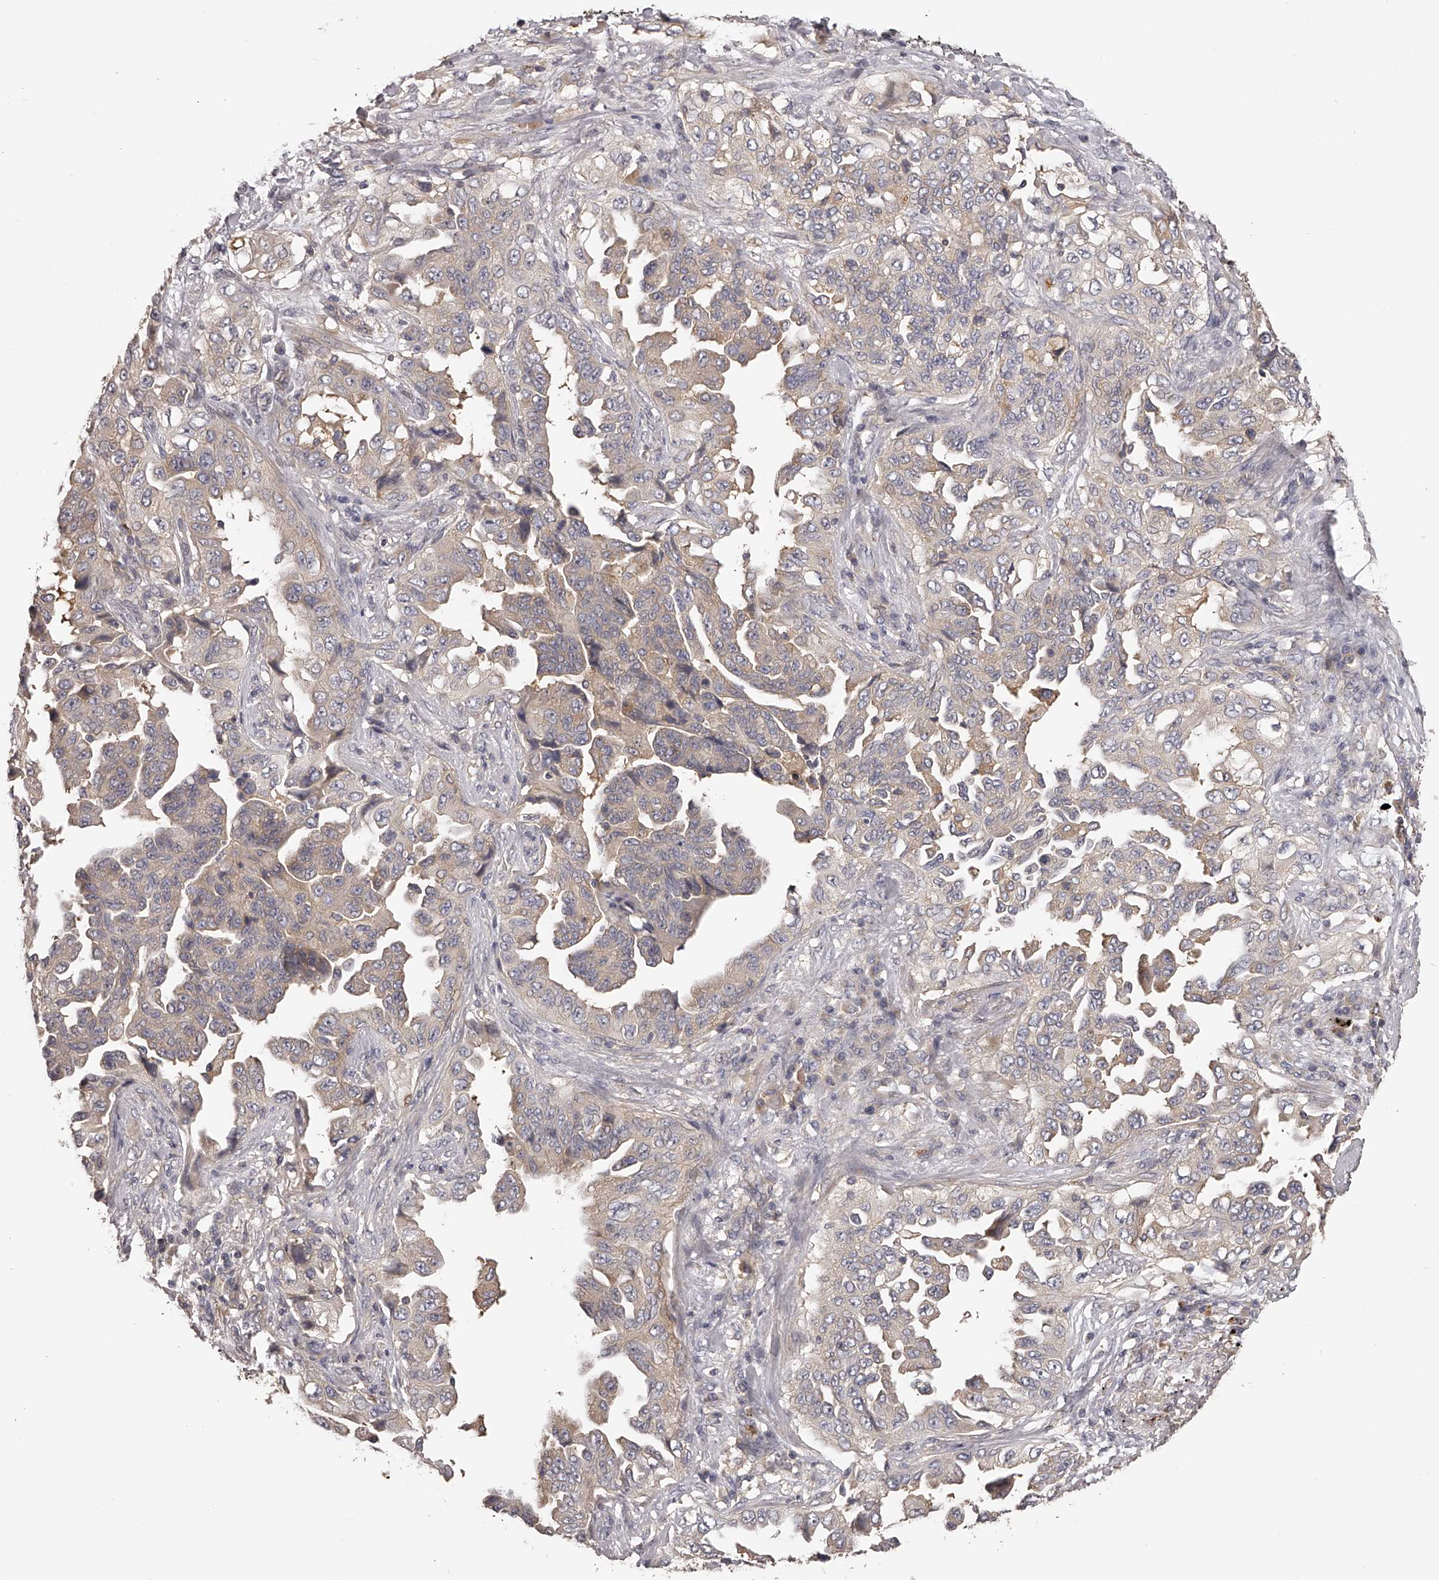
{"staining": {"intensity": "weak", "quantity": "<25%", "location": "cytoplasmic/membranous"}, "tissue": "lung cancer", "cell_type": "Tumor cells", "image_type": "cancer", "snomed": [{"axis": "morphology", "description": "Adenocarcinoma, NOS"}, {"axis": "topography", "description": "Lung"}], "caption": "This is a image of IHC staining of adenocarcinoma (lung), which shows no positivity in tumor cells.", "gene": "TNN", "patient": {"sex": "female", "age": 51}}